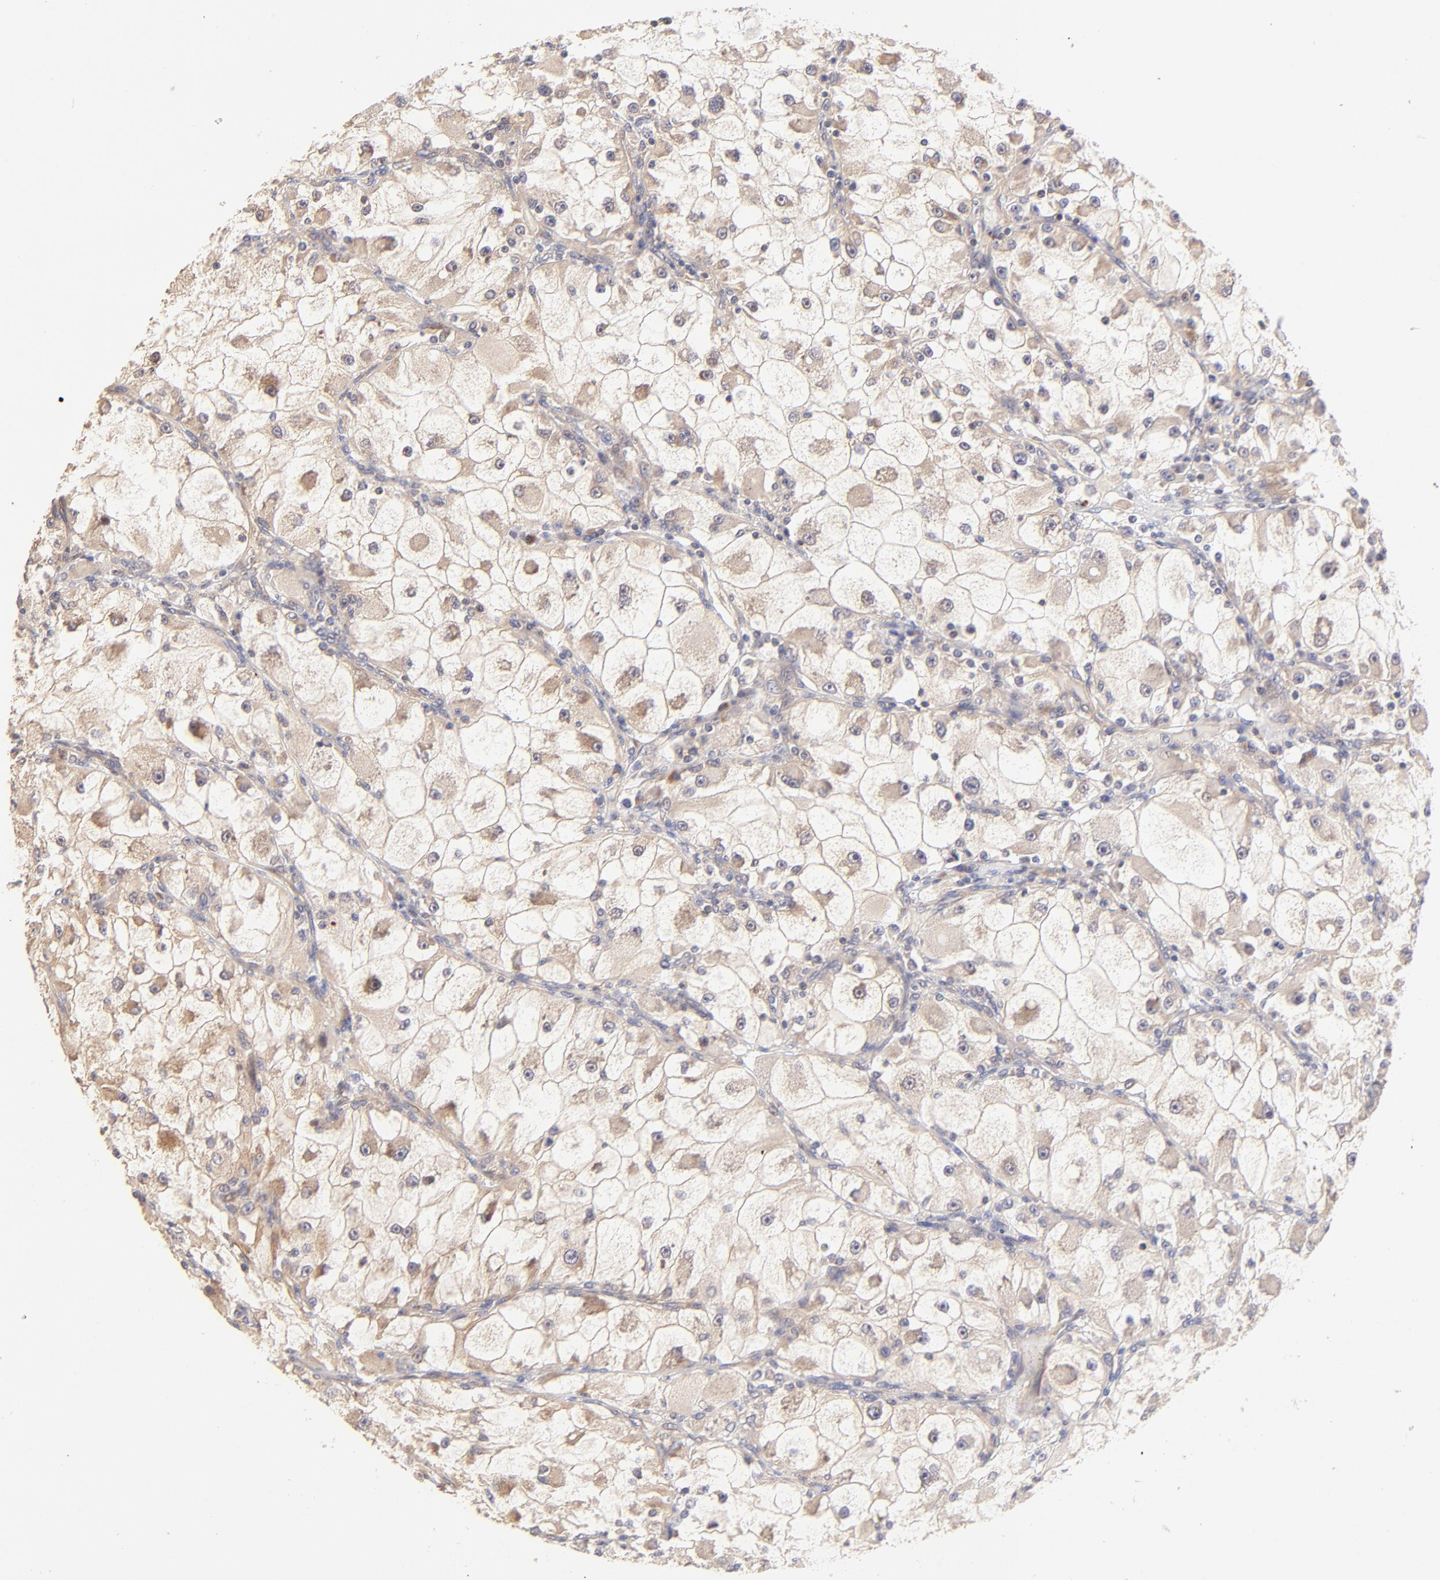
{"staining": {"intensity": "weak", "quantity": "25%-75%", "location": "cytoplasmic/membranous"}, "tissue": "renal cancer", "cell_type": "Tumor cells", "image_type": "cancer", "snomed": [{"axis": "morphology", "description": "Adenocarcinoma, NOS"}, {"axis": "topography", "description": "Kidney"}], "caption": "Immunohistochemical staining of adenocarcinoma (renal) demonstrates weak cytoplasmic/membranous protein expression in approximately 25%-75% of tumor cells. The staining was performed using DAB, with brown indicating positive protein expression. Nuclei are stained blue with hematoxylin.", "gene": "TNFAIP3", "patient": {"sex": "female", "age": 73}}